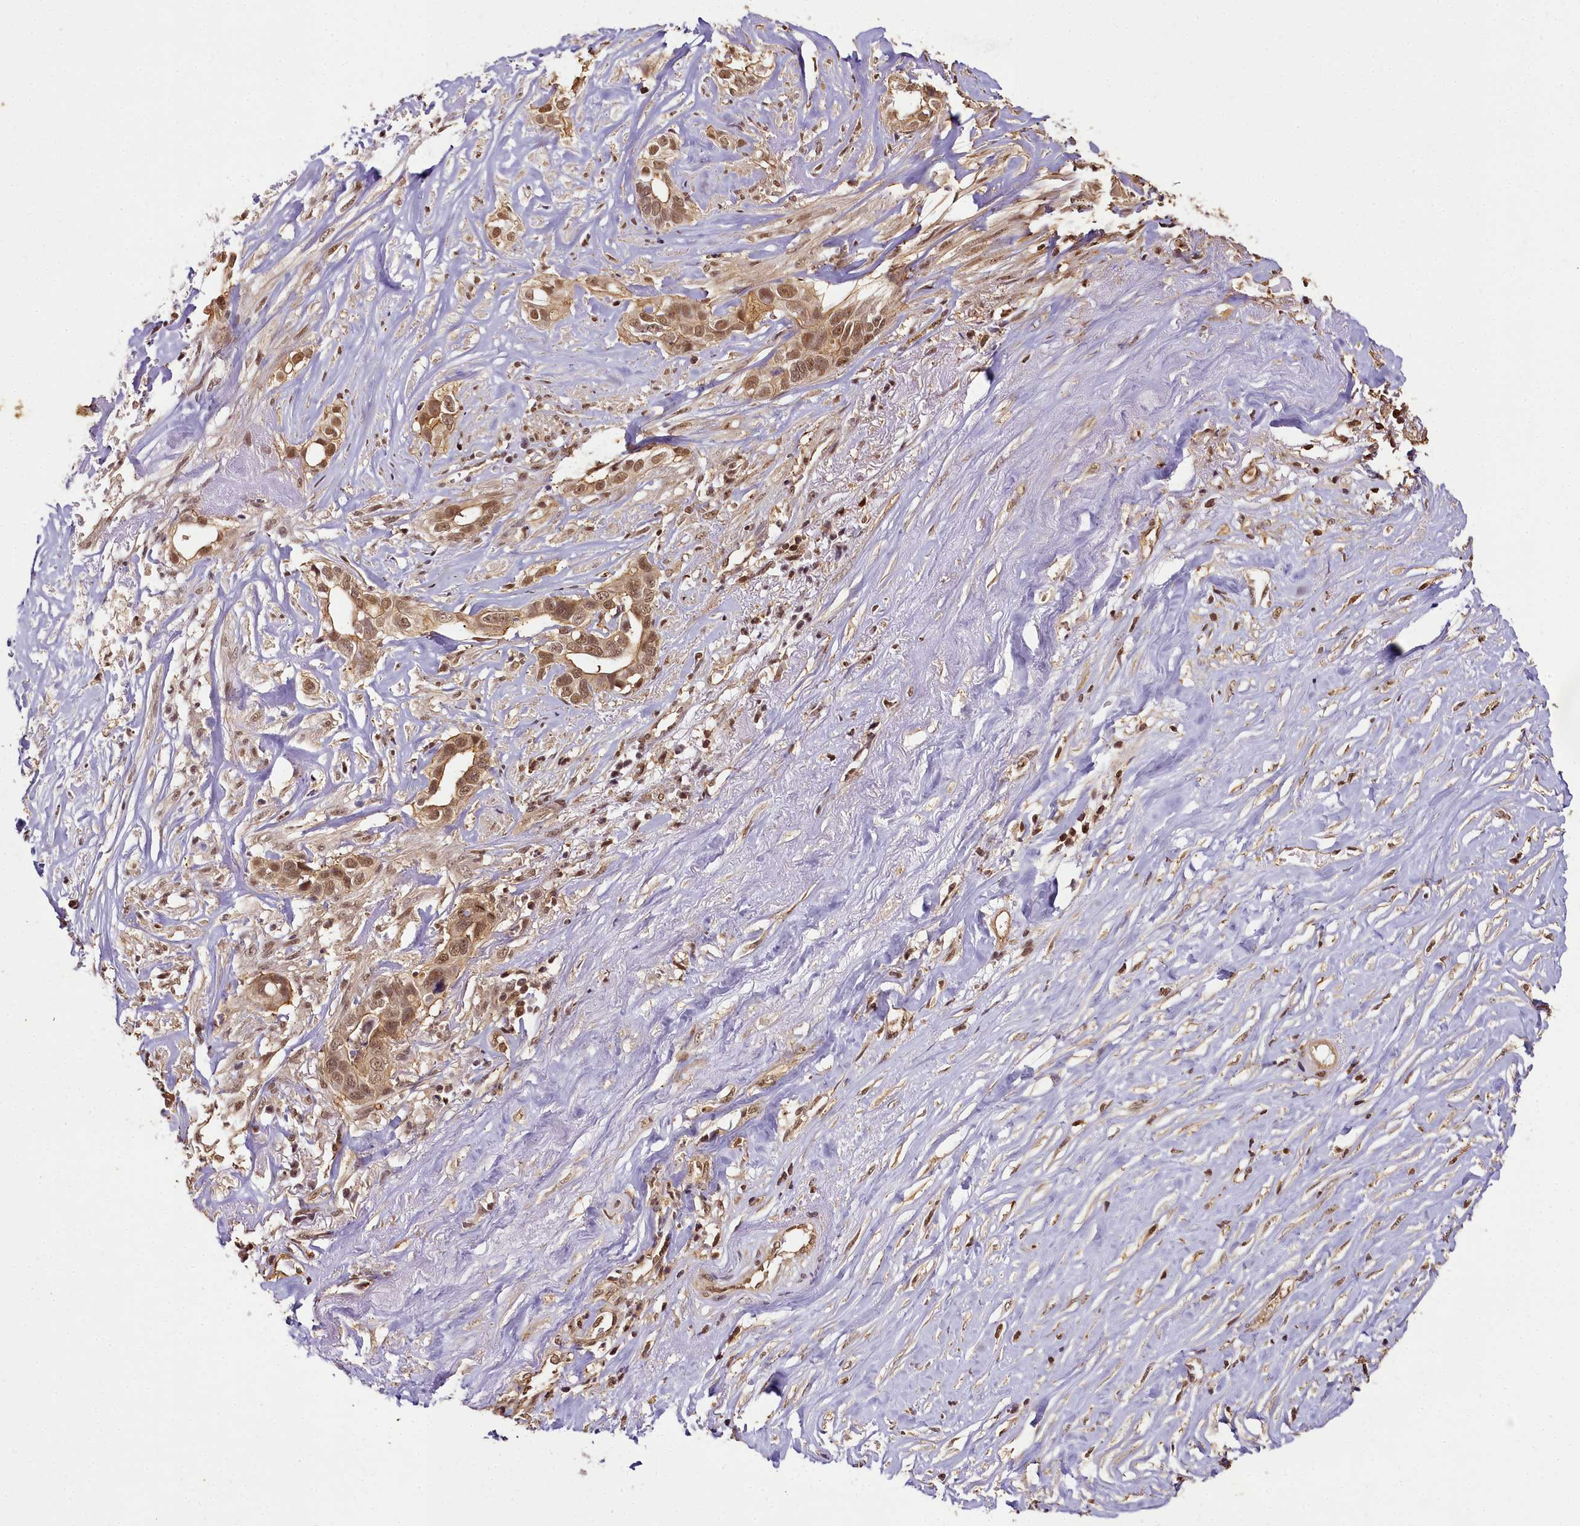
{"staining": {"intensity": "moderate", "quantity": ">75%", "location": "cytoplasmic/membranous,nuclear"}, "tissue": "liver cancer", "cell_type": "Tumor cells", "image_type": "cancer", "snomed": [{"axis": "morphology", "description": "Cholangiocarcinoma"}, {"axis": "topography", "description": "Liver"}], "caption": "Liver cholangiocarcinoma stained with DAB (3,3'-diaminobenzidine) IHC displays medium levels of moderate cytoplasmic/membranous and nuclear expression in approximately >75% of tumor cells.", "gene": "PPP4C", "patient": {"sex": "female", "age": 79}}